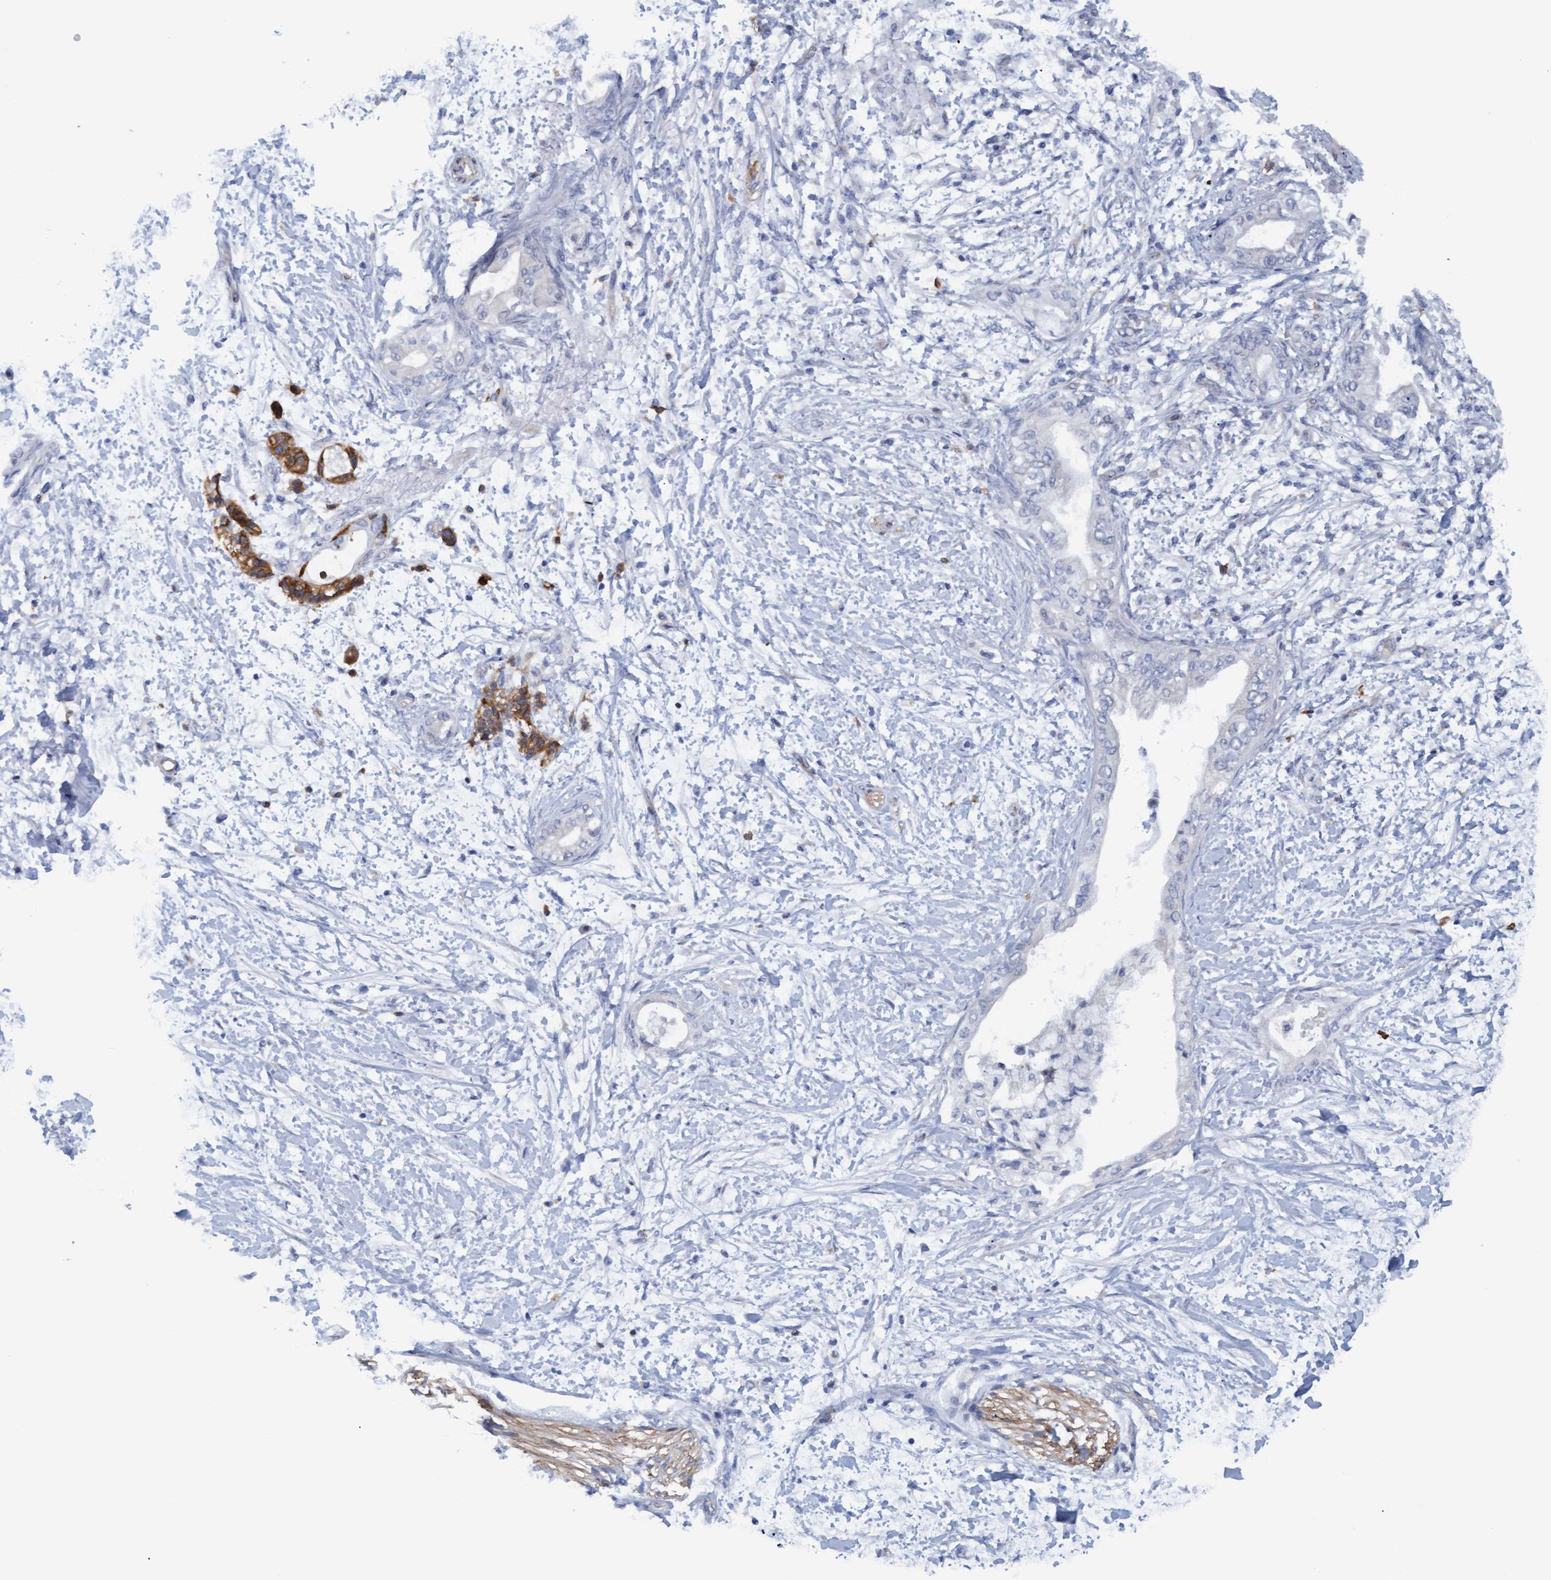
{"staining": {"intensity": "negative", "quantity": "none", "location": "none"}, "tissue": "adipose tissue", "cell_type": "Adipocytes", "image_type": "normal", "snomed": [{"axis": "morphology", "description": "Normal tissue, NOS"}, {"axis": "morphology", "description": "Adenocarcinoma, NOS"}, {"axis": "topography", "description": "Duodenum"}, {"axis": "topography", "description": "Peripheral nerve tissue"}], "caption": "Immunohistochemistry (IHC) of normal adipose tissue reveals no positivity in adipocytes.", "gene": "STXBP1", "patient": {"sex": "female", "age": 60}}